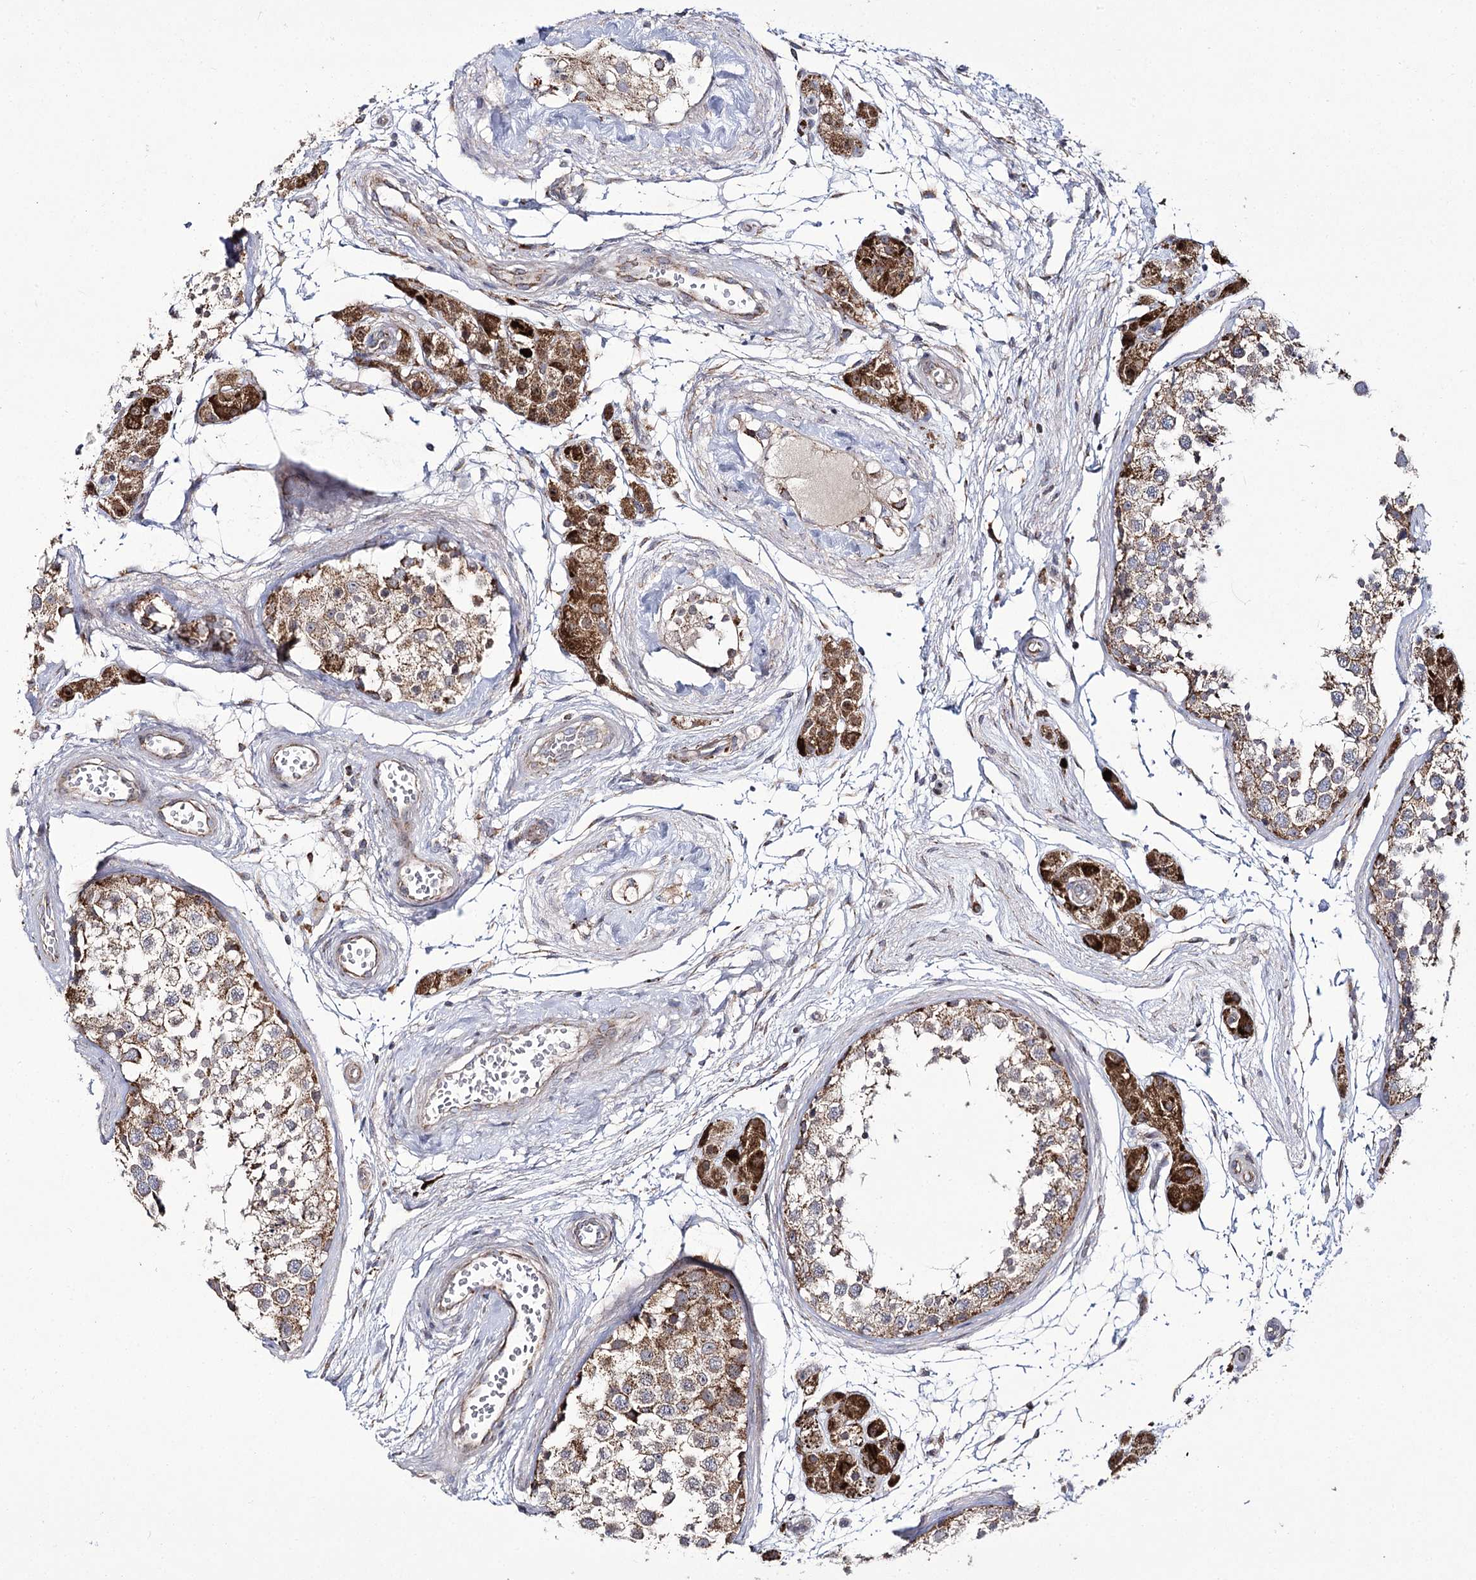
{"staining": {"intensity": "moderate", "quantity": ">75%", "location": "cytoplasmic/membranous"}, "tissue": "testis", "cell_type": "Cells in seminiferous ducts", "image_type": "normal", "snomed": [{"axis": "morphology", "description": "Normal tissue, NOS"}, {"axis": "topography", "description": "Testis"}], "caption": "Moderate cytoplasmic/membranous positivity for a protein is identified in about >75% of cells in seminiferous ducts of normal testis using immunohistochemistry.", "gene": "NADK2", "patient": {"sex": "male", "age": 56}}